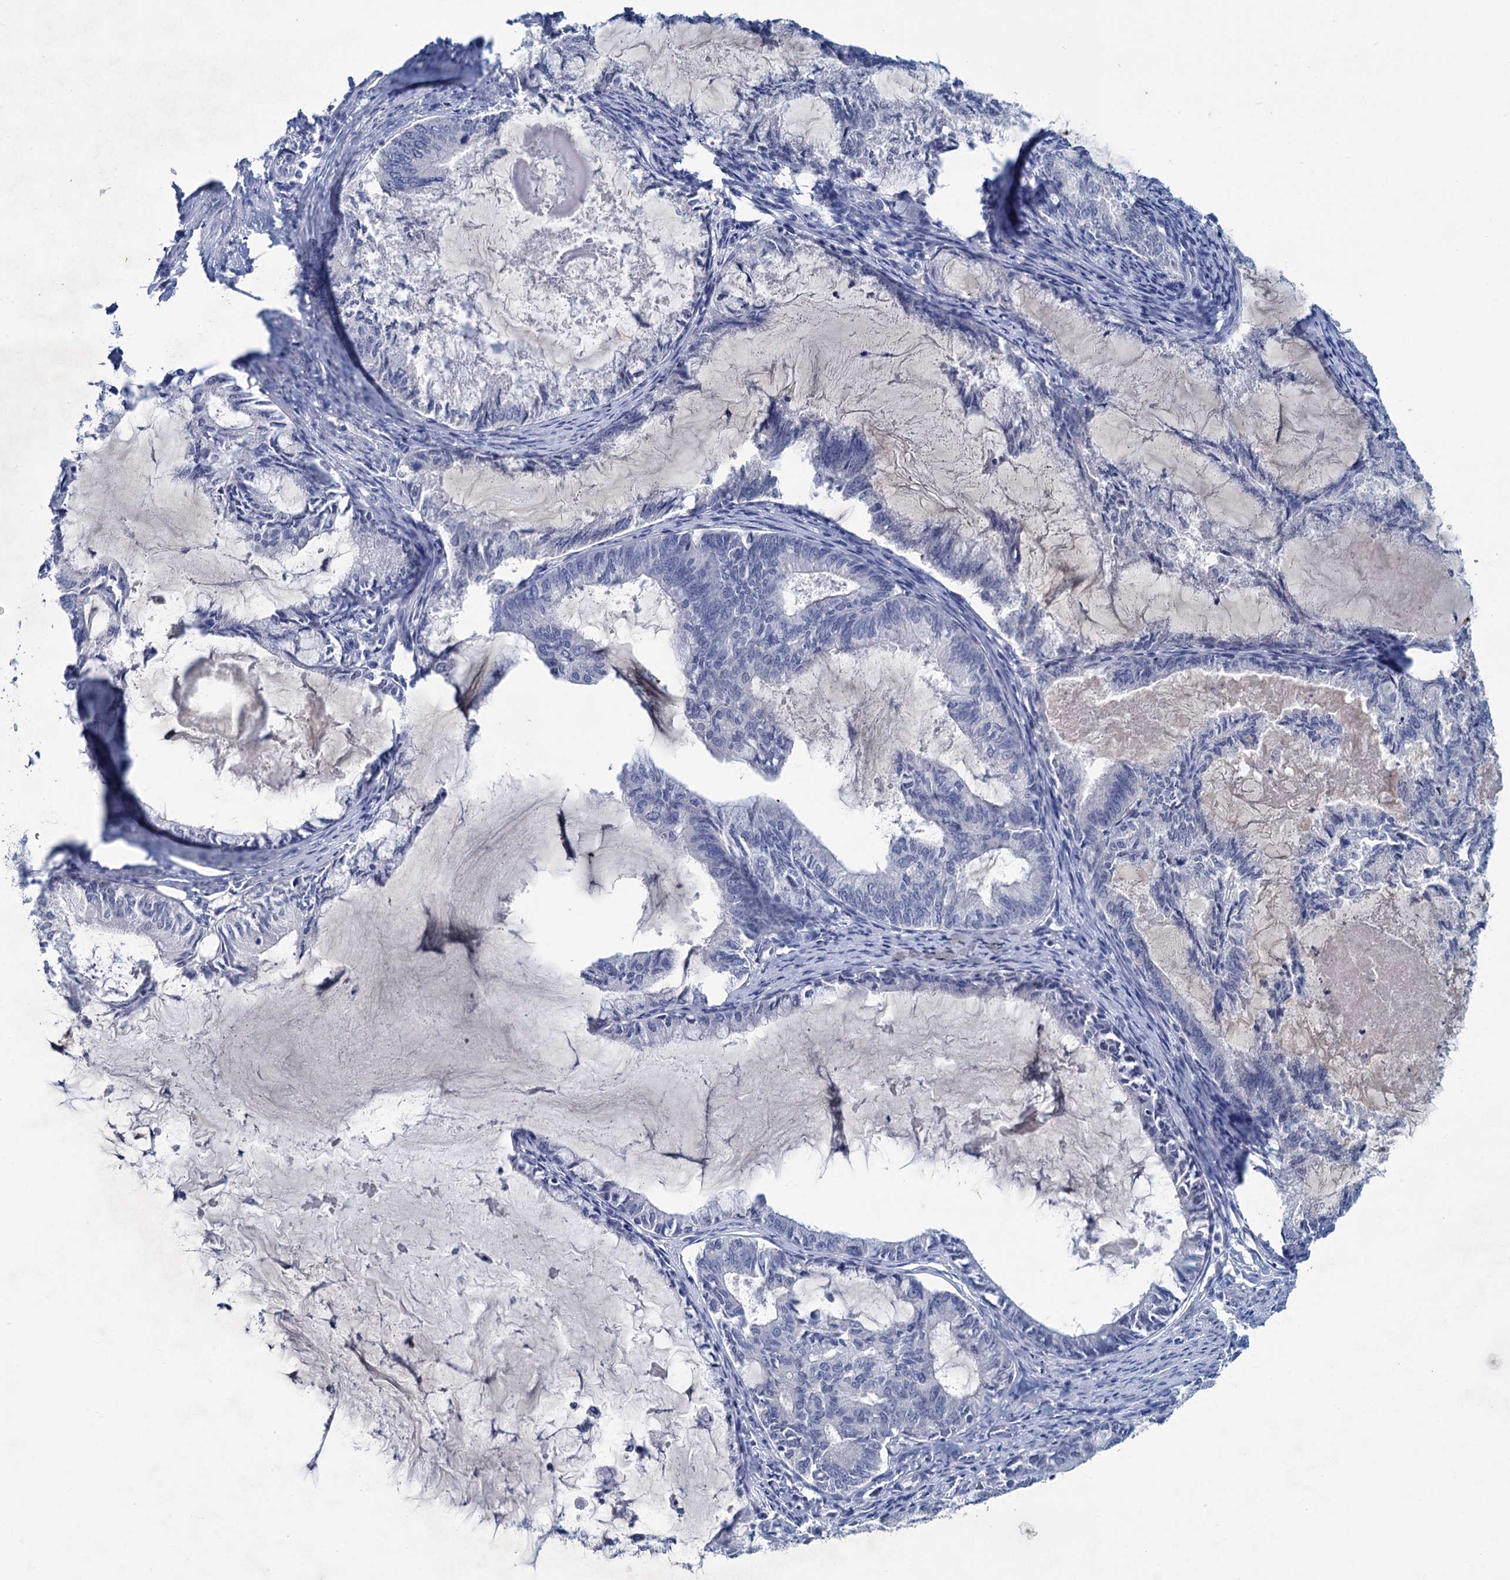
{"staining": {"intensity": "negative", "quantity": "none", "location": "none"}, "tissue": "endometrial cancer", "cell_type": "Tumor cells", "image_type": "cancer", "snomed": [{"axis": "morphology", "description": "Adenocarcinoma, NOS"}, {"axis": "topography", "description": "Endometrium"}], "caption": "Tumor cells show no significant expression in endometrial cancer.", "gene": "MYOZ3", "patient": {"sex": "female", "age": 86}}